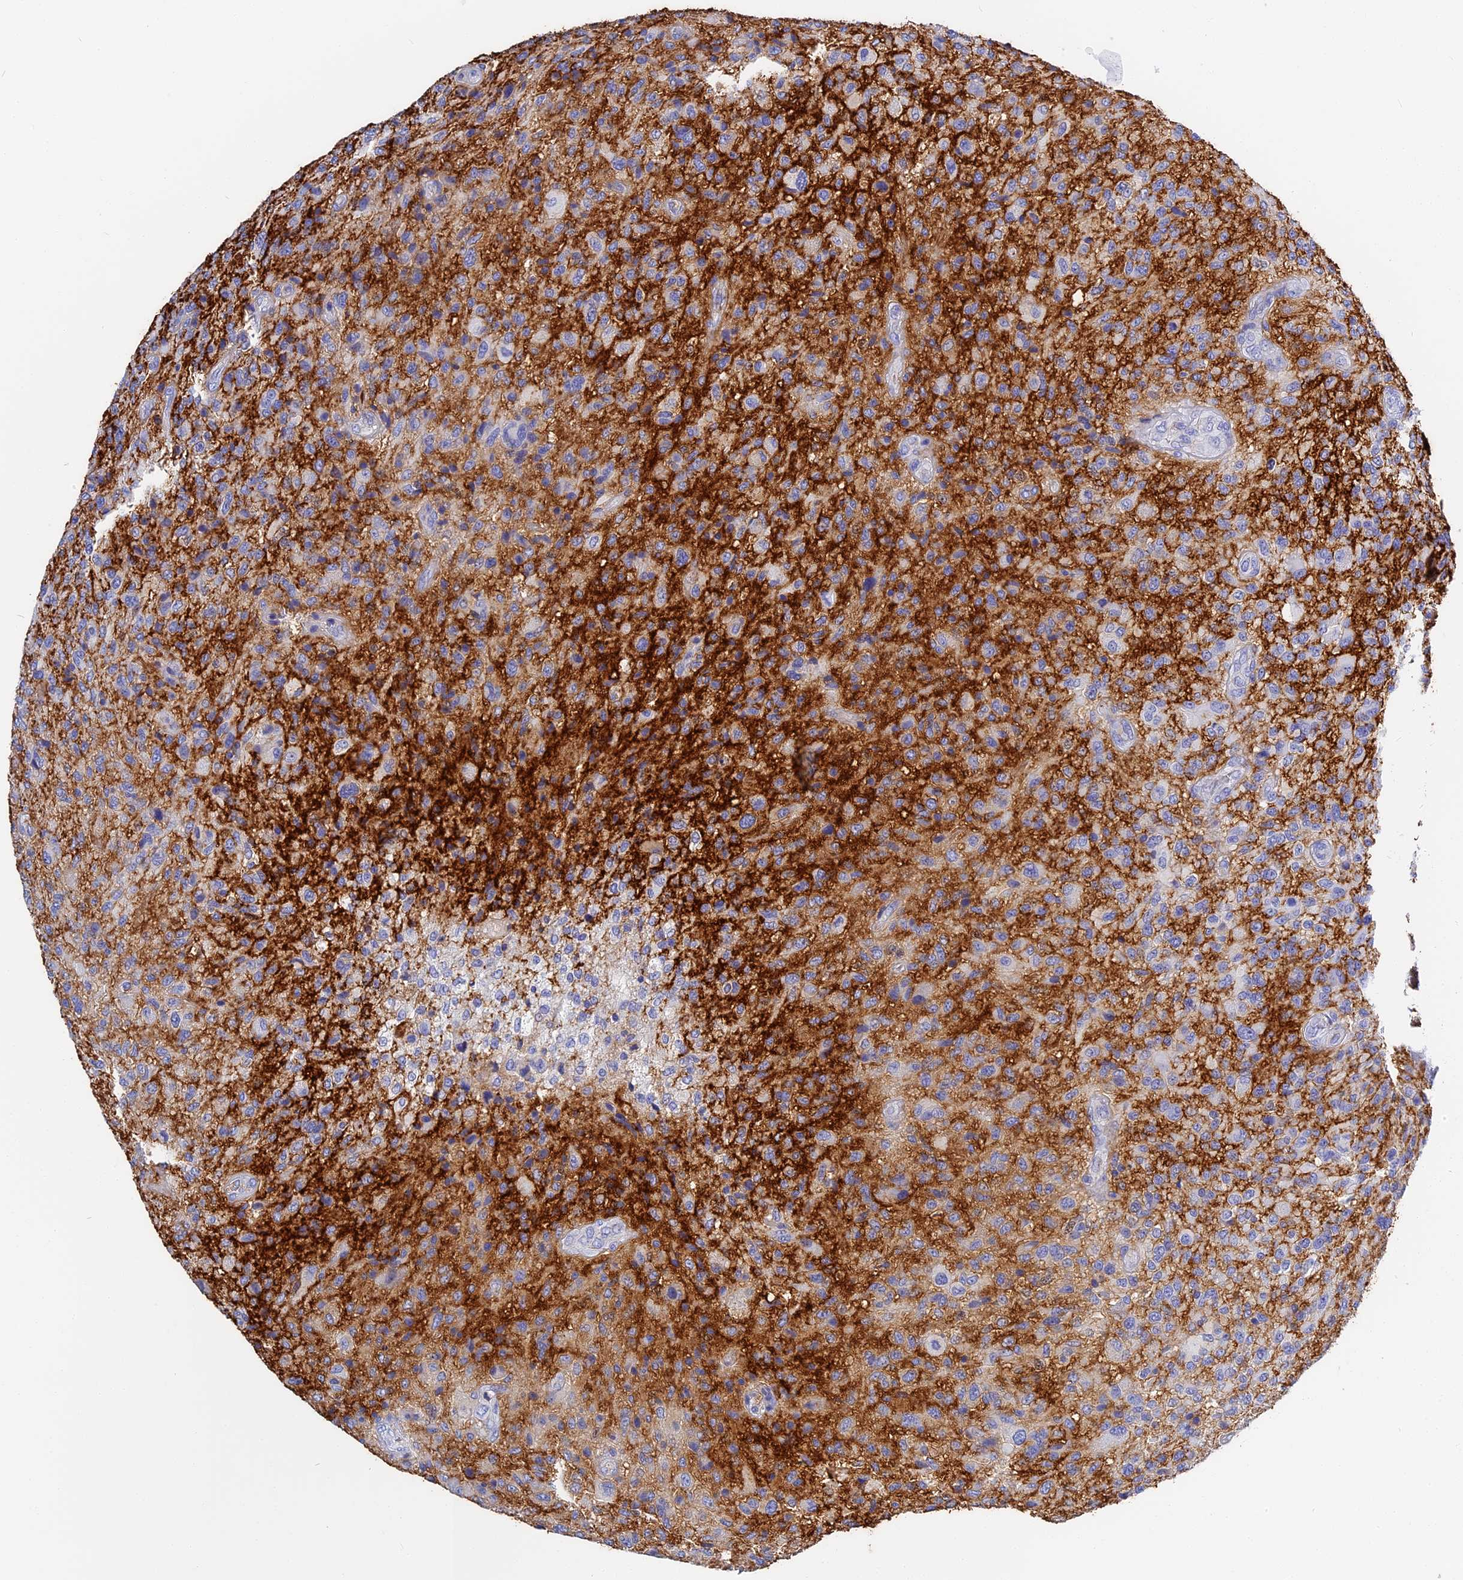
{"staining": {"intensity": "negative", "quantity": "none", "location": "none"}, "tissue": "glioma", "cell_type": "Tumor cells", "image_type": "cancer", "snomed": [{"axis": "morphology", "description": "Glioma, malignant, High grade"}, {"axis": "topography", "description": "Brain"}], "caption": "Immunohistochemistry (IHC) photomicrograph of malignant glioma (high-grade) stained for a protein (brown), which reveals no positivity in tumor cells.", "gene": "ITIH1", "patient": {"sex": "male", "age": 47}}